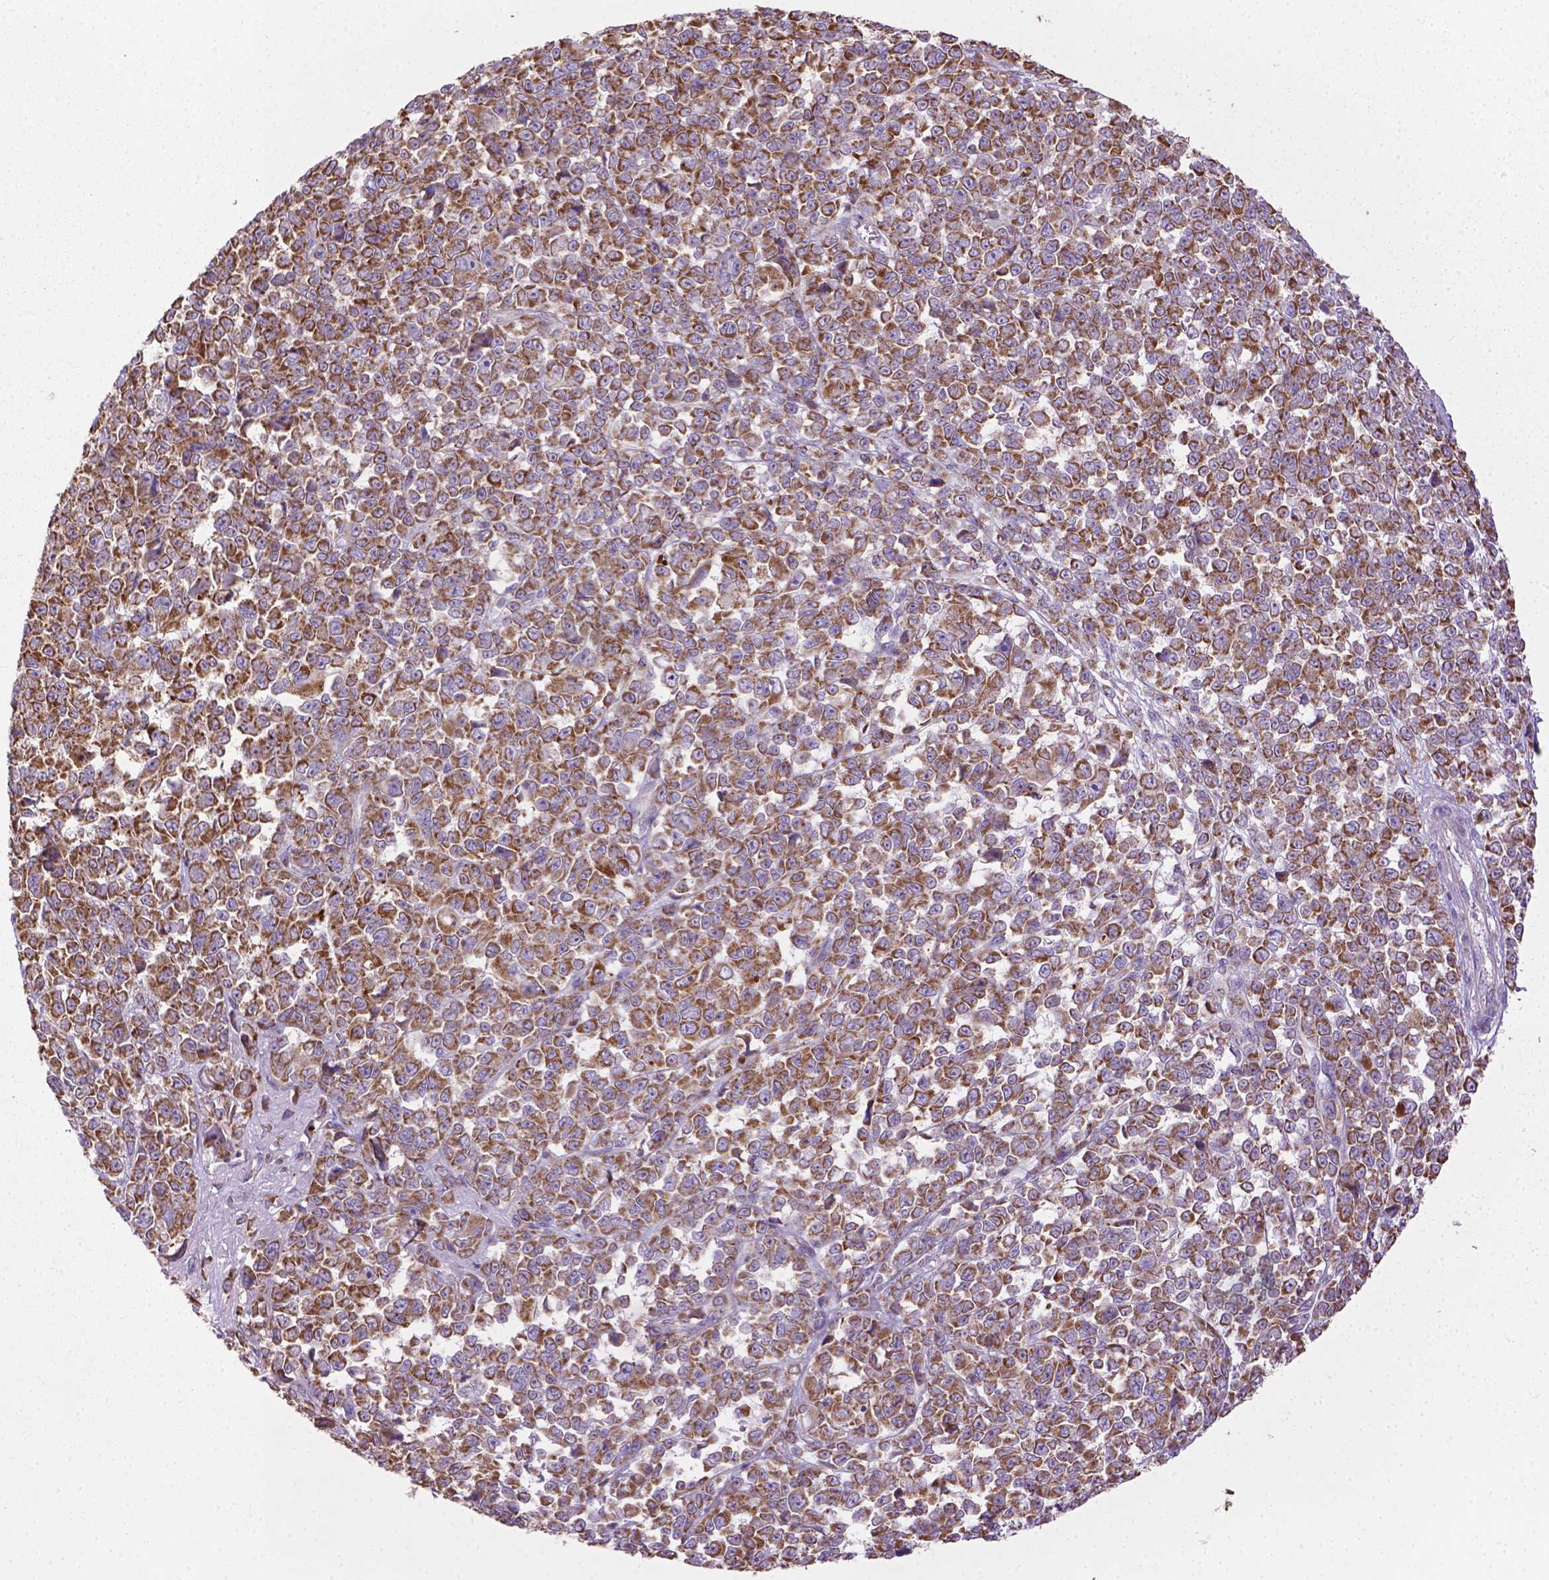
{"staining": {"intensity": "moderate", "quantity": ">75%", "location": "cytoplasmic/membranous"}, "tissue": "melanoma", "cell_type": "Tumor cells", "image_type": "cancer", "snomed": [{"axis": "morphology", "description": "Malignant melanoma, NOS"}, {"axis": "topography", "description": "Skin"}], "caption": "Protein analysis of melanoma tissue exhibits moderate cytoplasmic/membranous positivity in about >75% of tumor cells.", "gene": "VDAC1", "patient": {"sex": "female", "age": 95}}